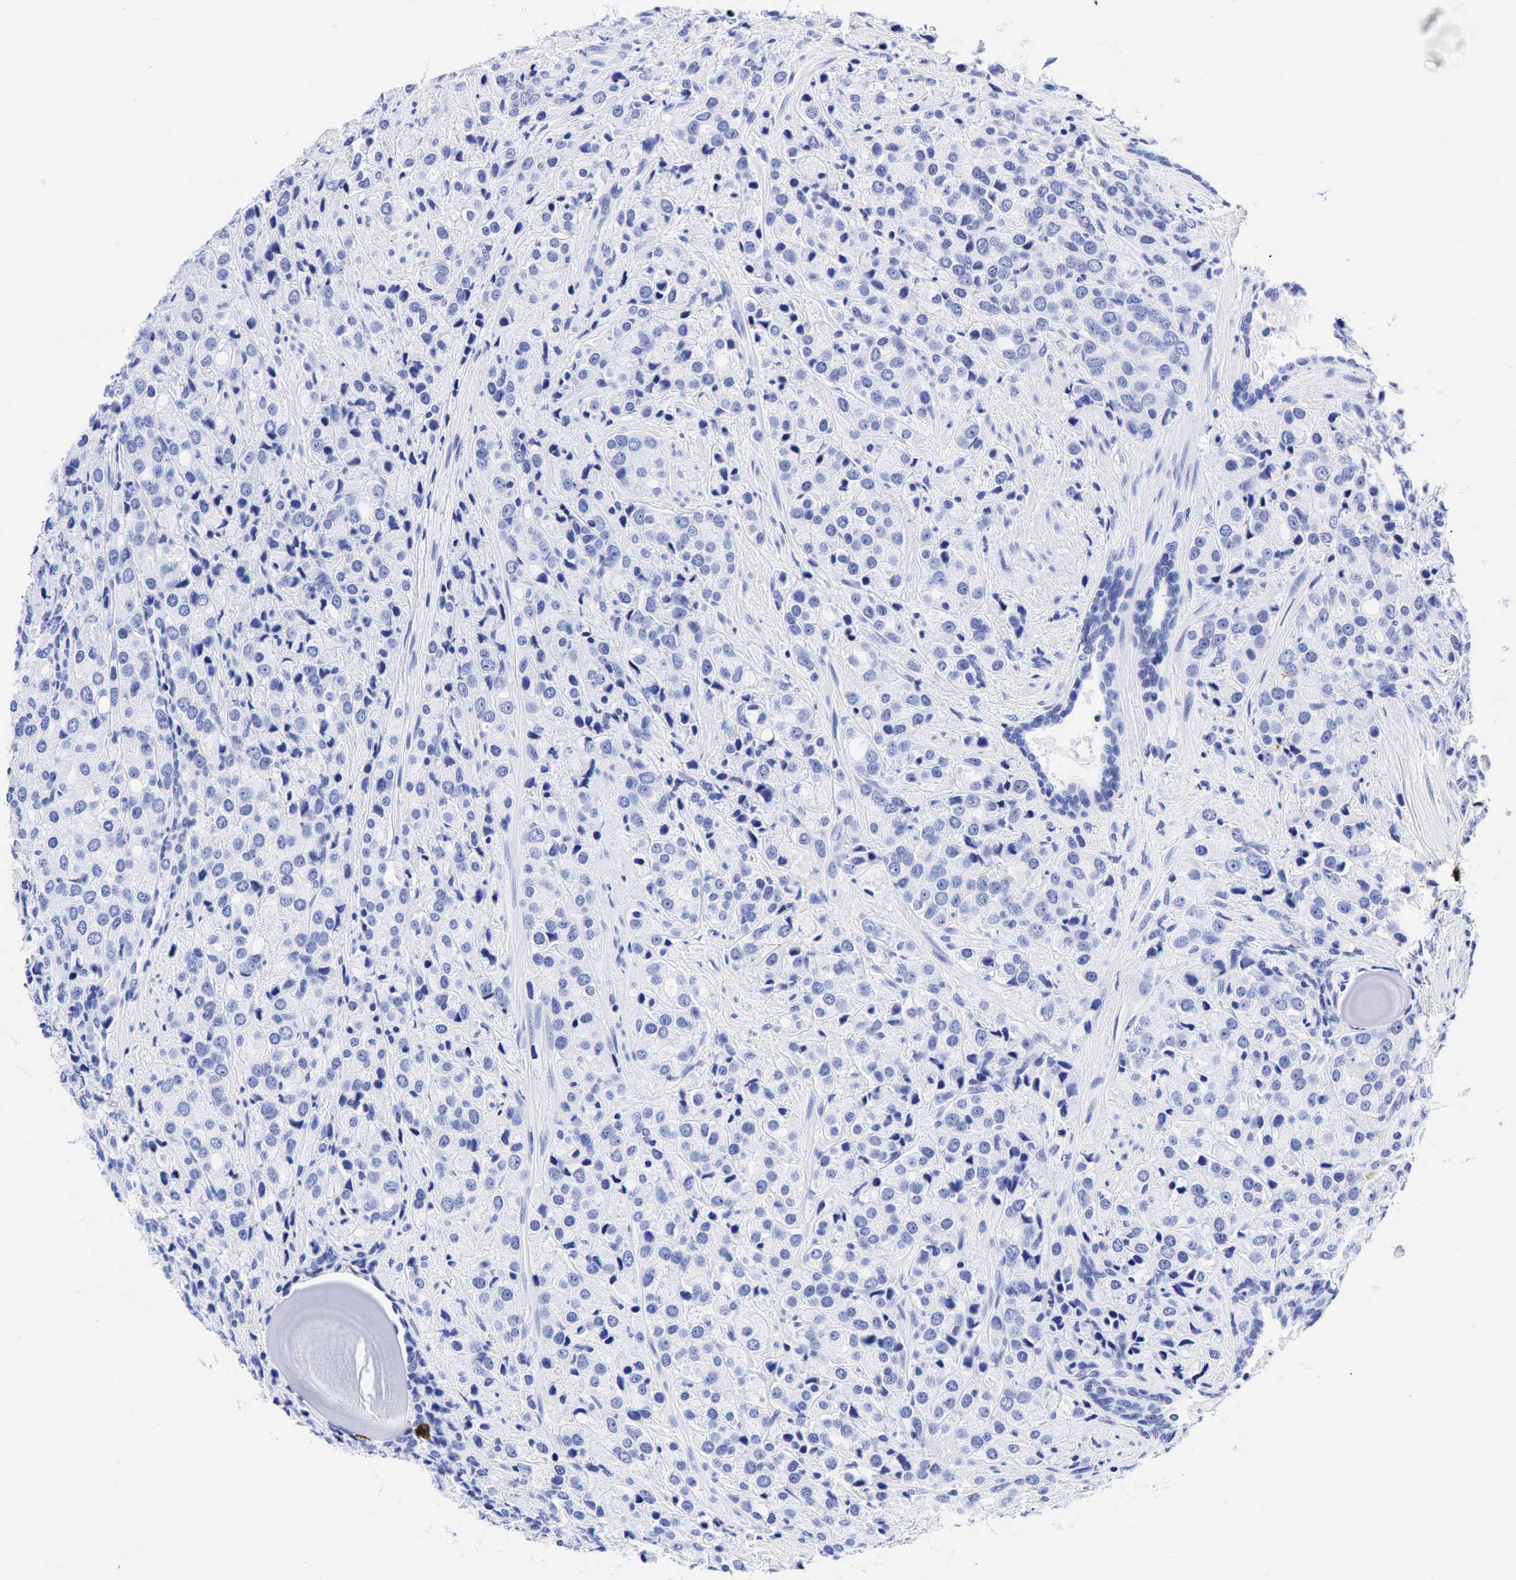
{"staining": {"intensity": "negative", "quantity": "none", "location": "none"}, "tissue": "prostate cancer", "cell_type": "Tumor cells", "image_type": "cancer", "snomed": [{"axis": "morphology", "description": "Adenocarcinoma, Medium grade"}, {"axis": "topography", "description": "Prostate"}], "caption": "Immunohistochemistry (IHC) histopathology image of neoplastic tissue: human prostate medium-grade adenocarcinoma stained with DAB (3,3'-diaminobenzidine) exhibits no significant protein positivity in tumor cells. (Brightfield microscopy of DAB (3,3'-diaminobenzidine) immunohistochemistry (IHC) at high magnification).", "gene": "CEACAM5", "patient": {"sex": "male", "age": 70}}